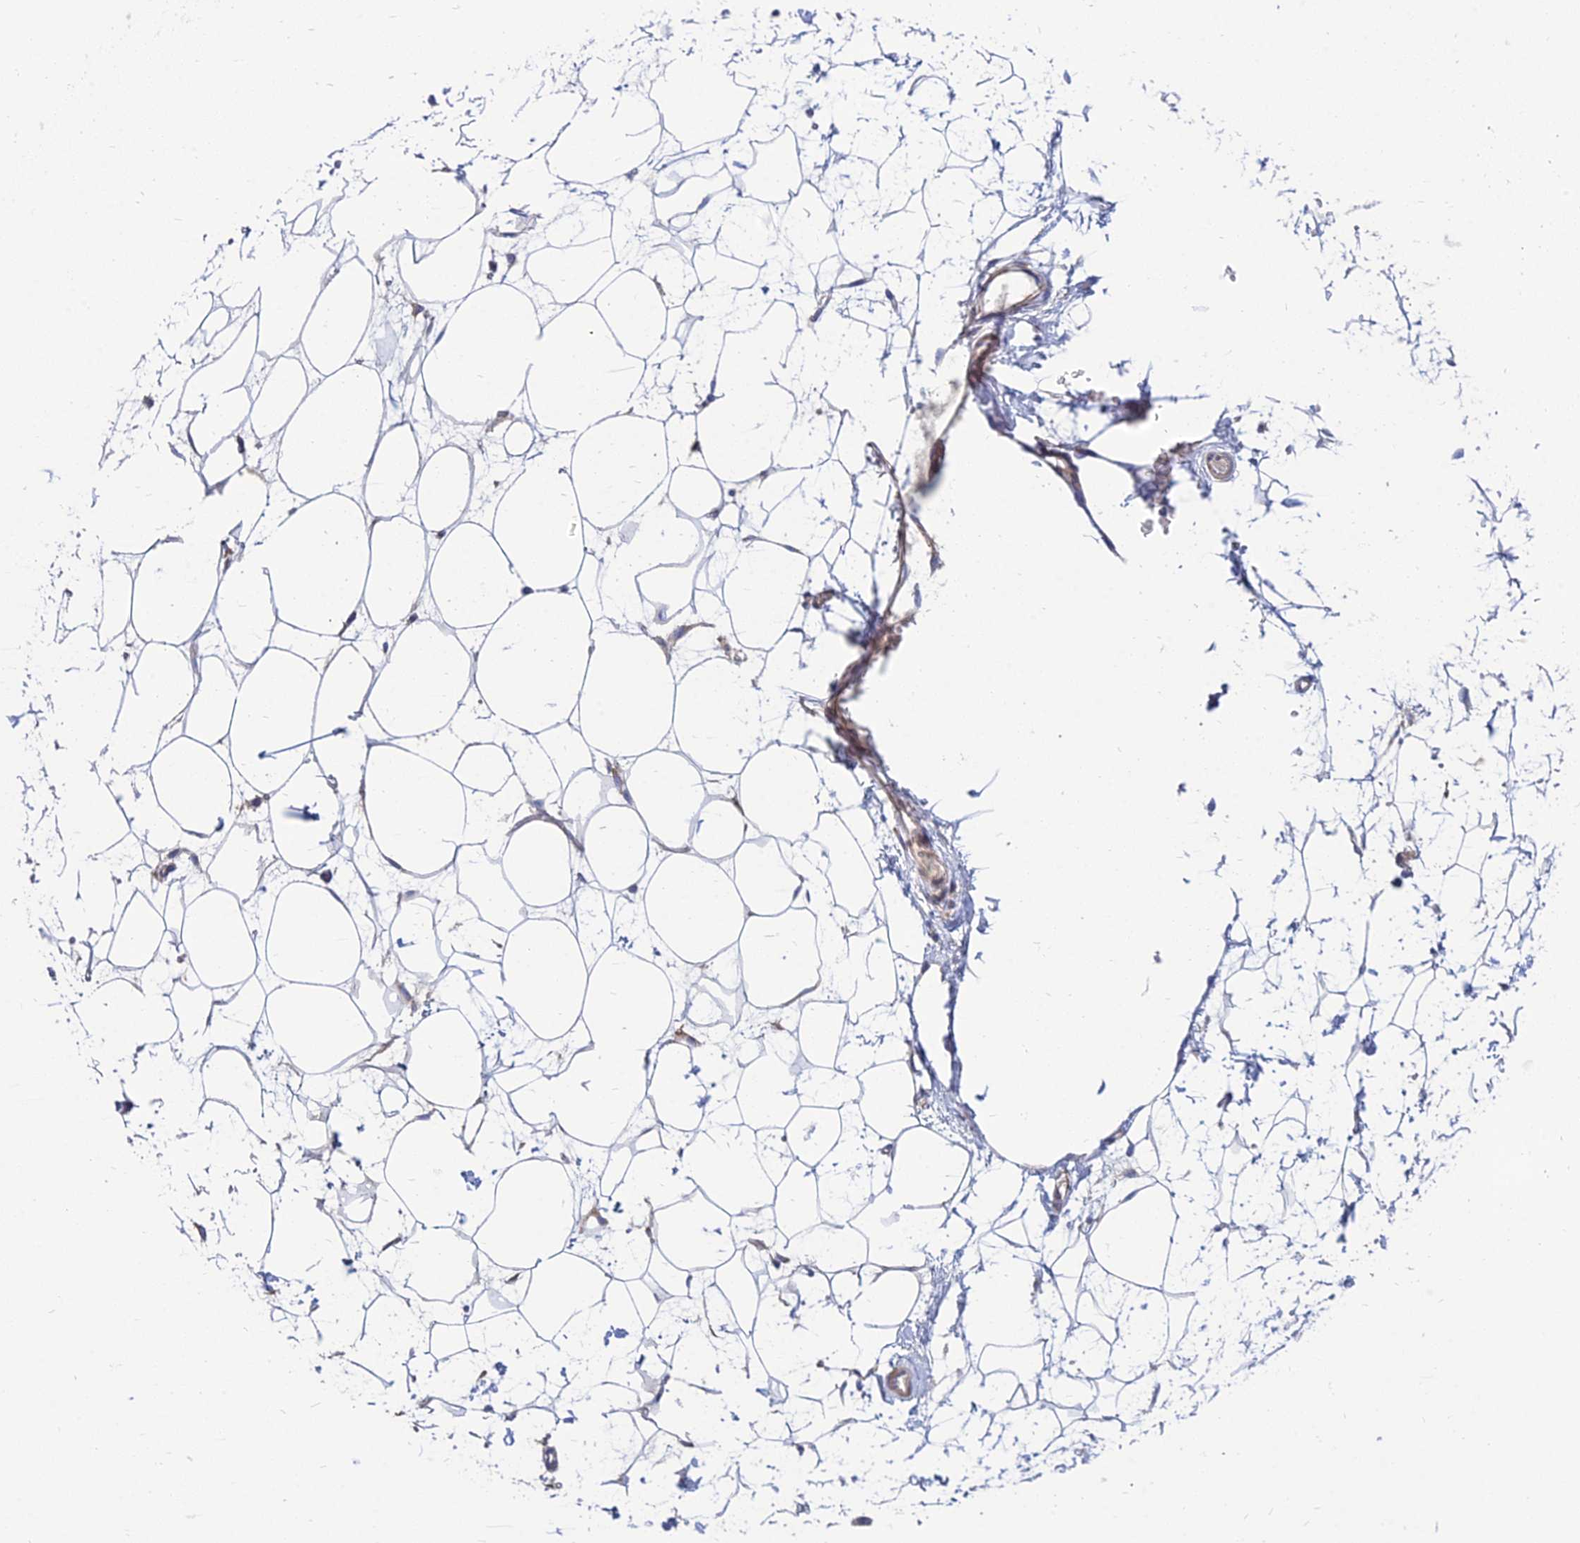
{"staining": {"intensity": "moderate", "quantity": ">75%", "location": "cytoplasmic/membranous"}, "tissue": "breast", "cell_type": "Adipocytes", "image_type": "normal", "snomed": [{"axis": "morphology", "description": "Normal tissue, NOS"}, {"axis": "morphology", "description": "Adenoma, NOS"}, {"axis": "topography", "description": "Breast"}], "caption": "Immunohistochemistry (IHC) staining of benign breast, which exhibits medium levels of moderate cytoplasmic/membranous positivity in about >75% of adipocytes indicating moderate cytoplasmic/membranous protein expression. The staining was performed using DAB (brown) for protein detection and nuclei were counterstained in hematoxylin (blue).", "gene": "TXLNA", "patient": {"sex": "female", "age": 23}}